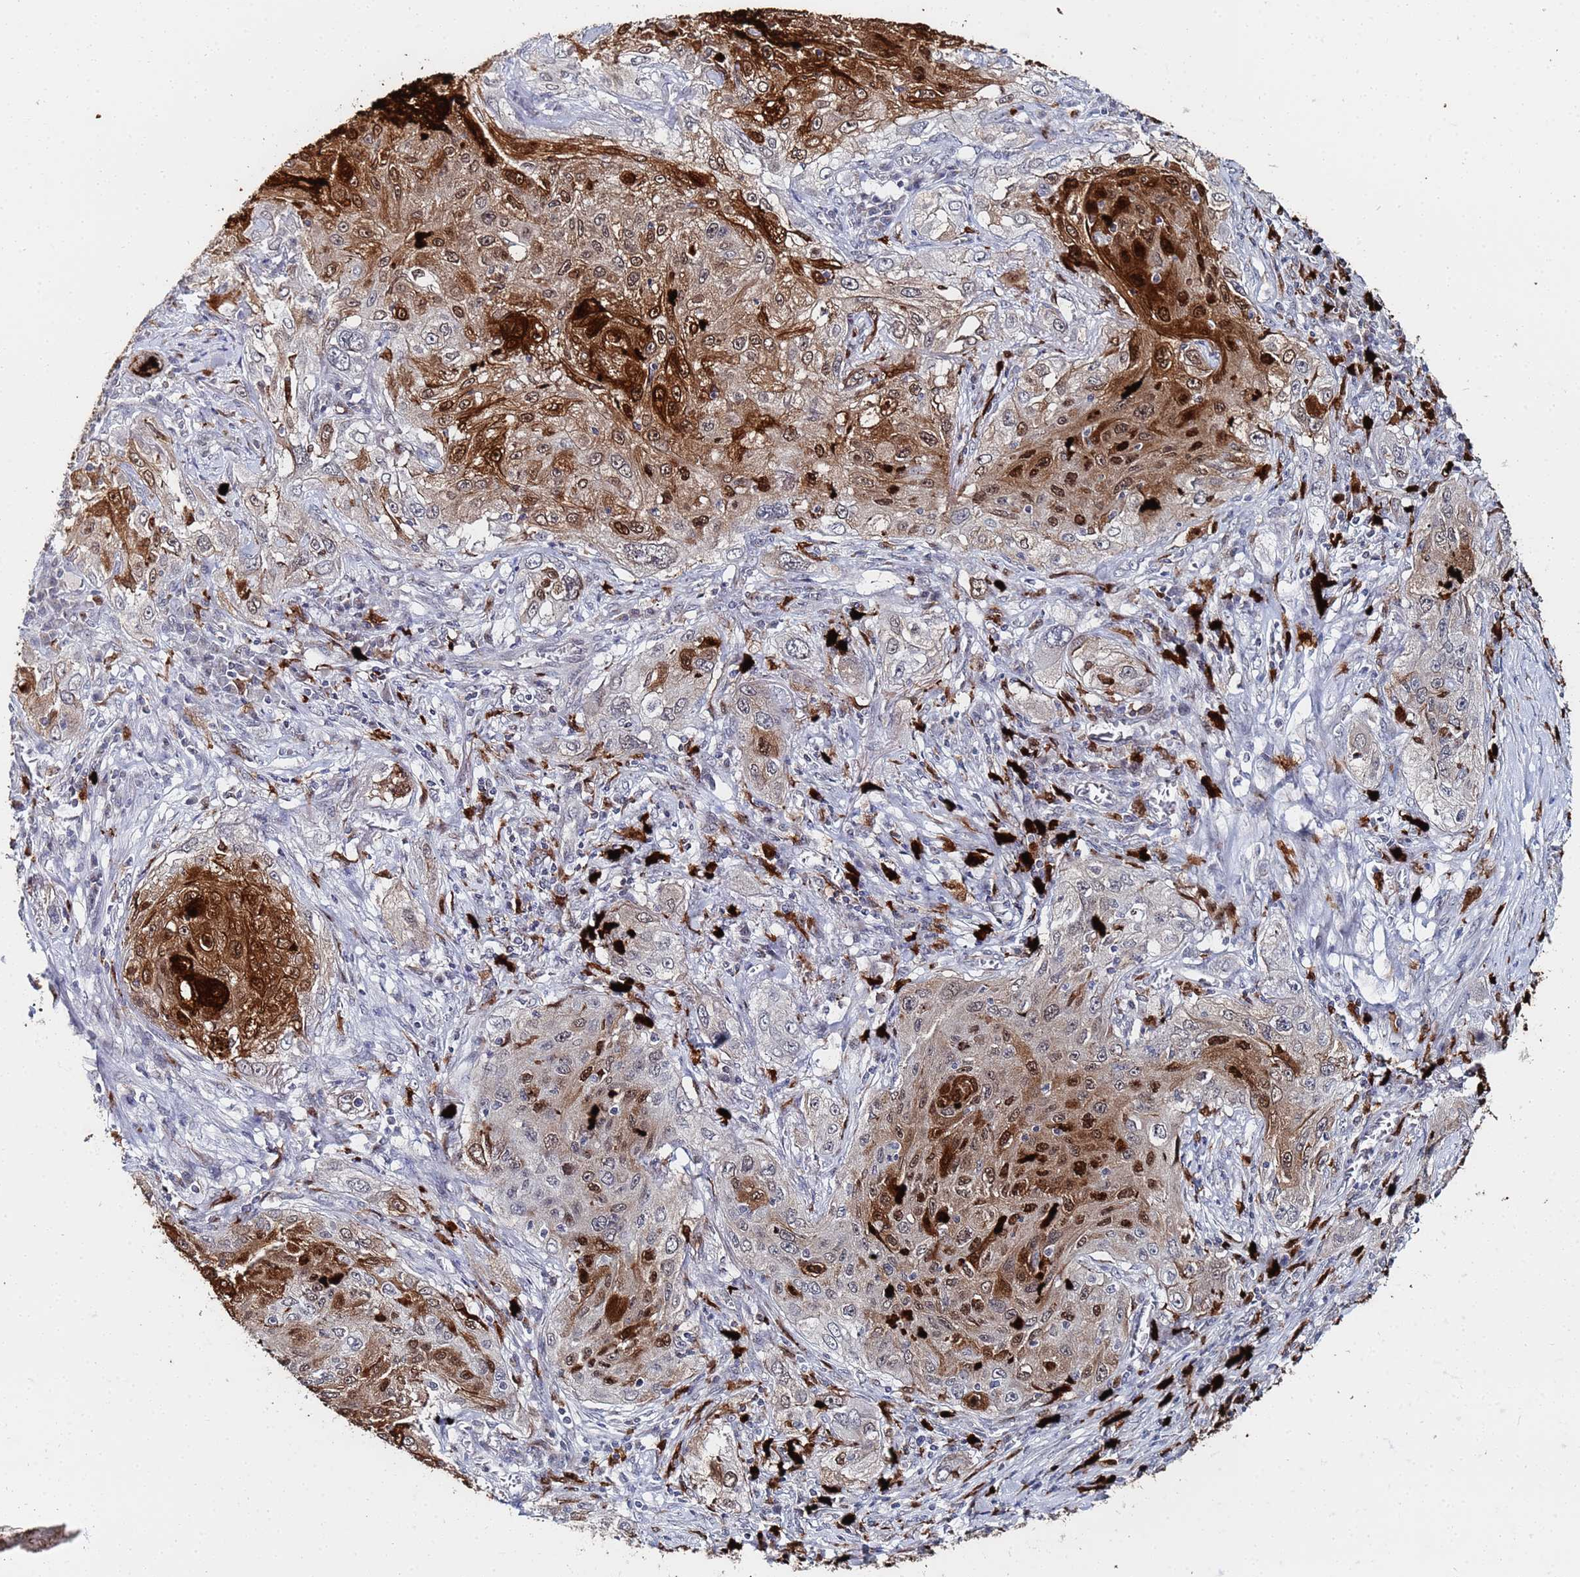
{"staining": {"intensity": "strong", "quantity": ">75%", "location": "cytoplasmic/membranous,nuclear"}, "tissue": "lung cancer", "cell_type": "Tumor cells", "image_type": "cancer", "snomed": [{"axis": "morphology", "description": "Squamous cell carcinoma, NOS"}, {"axis": "topography", "description": "Lung"}], "caption": "Strong cytoplasmic/membranous and nuclear positivity for a protein is present in approximately >75% of tumor cells of lung cancer using IHC.", "gene": "MTCL1", "patient": {"sex": "female", "age": 69}}